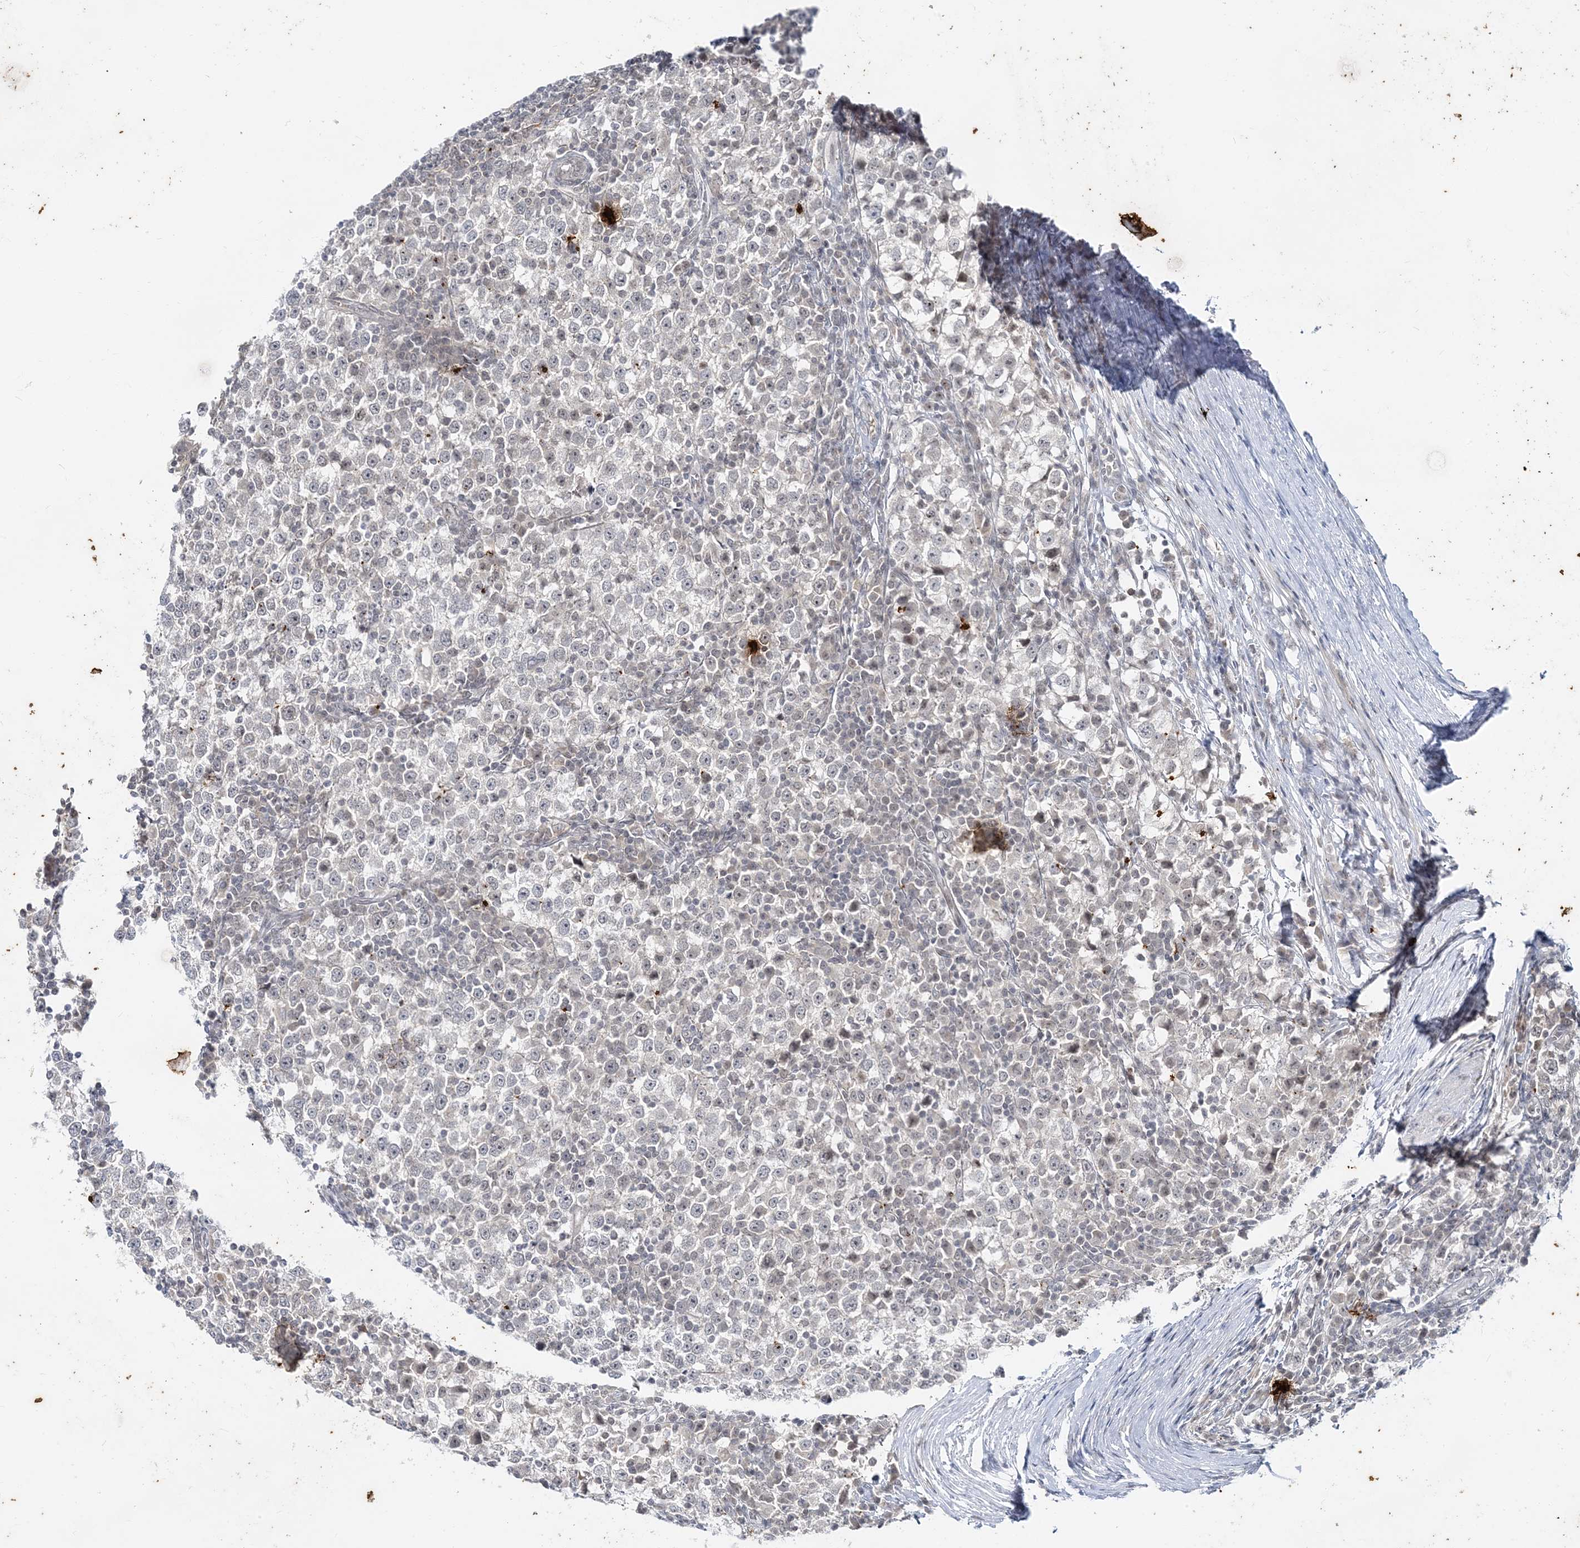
{"staining": {"intensity": "negative", "quantity": "none", "location": "none"}, "tissue": "testis cancer", "cell_type": "Tumor cells", "image_type": "cancer", "snomed": [{"axis": "morphology", "description": "Seminoma, NOS"}, {"axis": "topography", "description": "Testis"}], "caption": "IHC of human testis seminoma shows no staining in tumor cells.", "gene": "LEXM", "patient": {"sex": "male", "age": 65}}